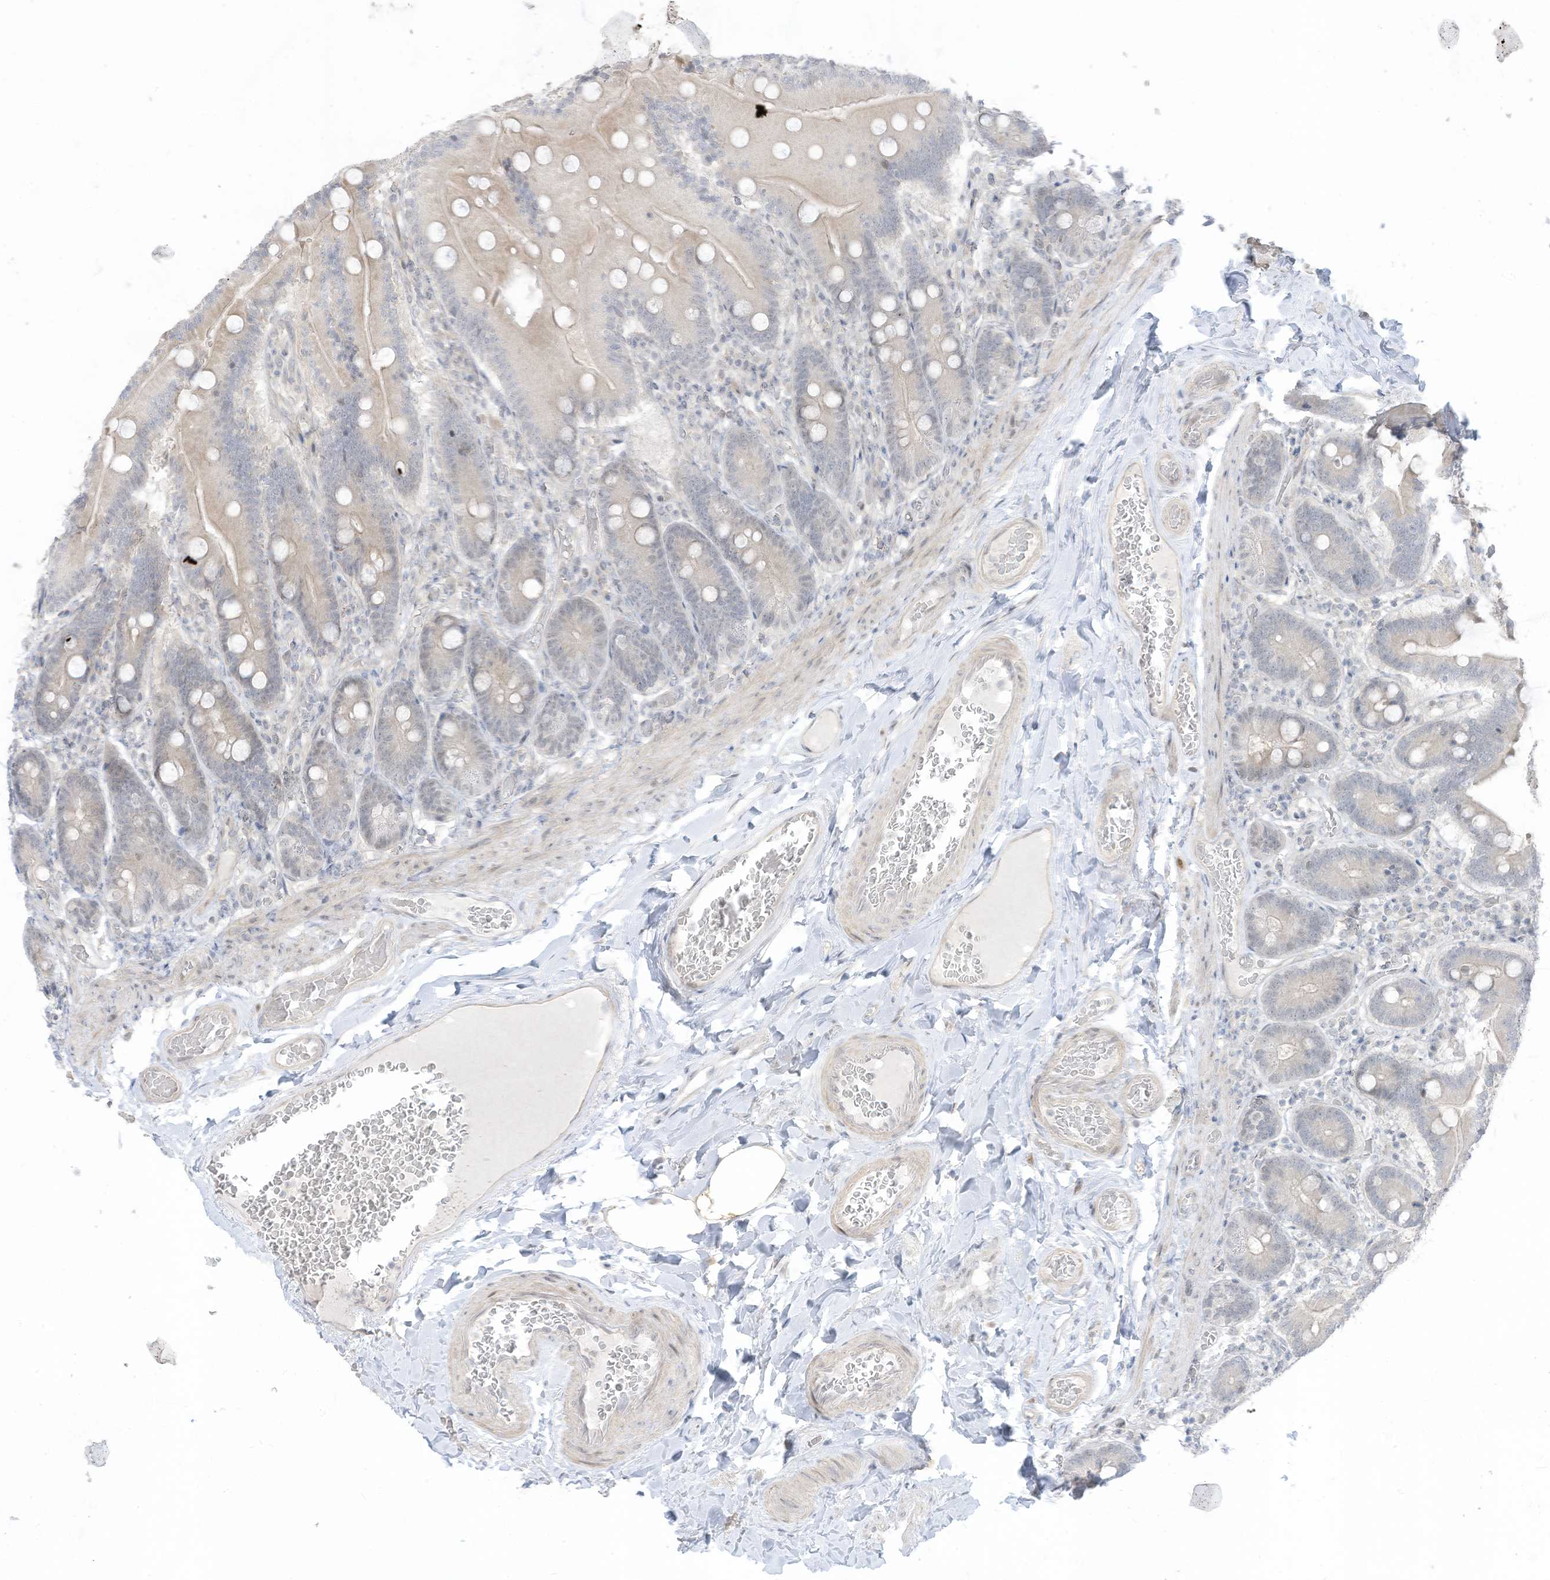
{"staining": {"intensity": "moderate", "quantity": "25%-75%", "location": "cytoplasmic/membranous,nuclear"}, "tissue": "duodenum", "cell_type": "Glandular cells", "image_type": "normal", "snomed": [{"axis": "morphology", "description": "Normal tissue, NOS"}, {"axis": "topography", "description": "Duodenum"}], "caption": "Brown immunohistochemical staining in normal duodenum displays moderate cytoplasmic/membranous,nuclear positivity in about 25%-75% of glandular cells.", "gene": "ASPRV1", "patient": {"sex": "female", "age": 62}}